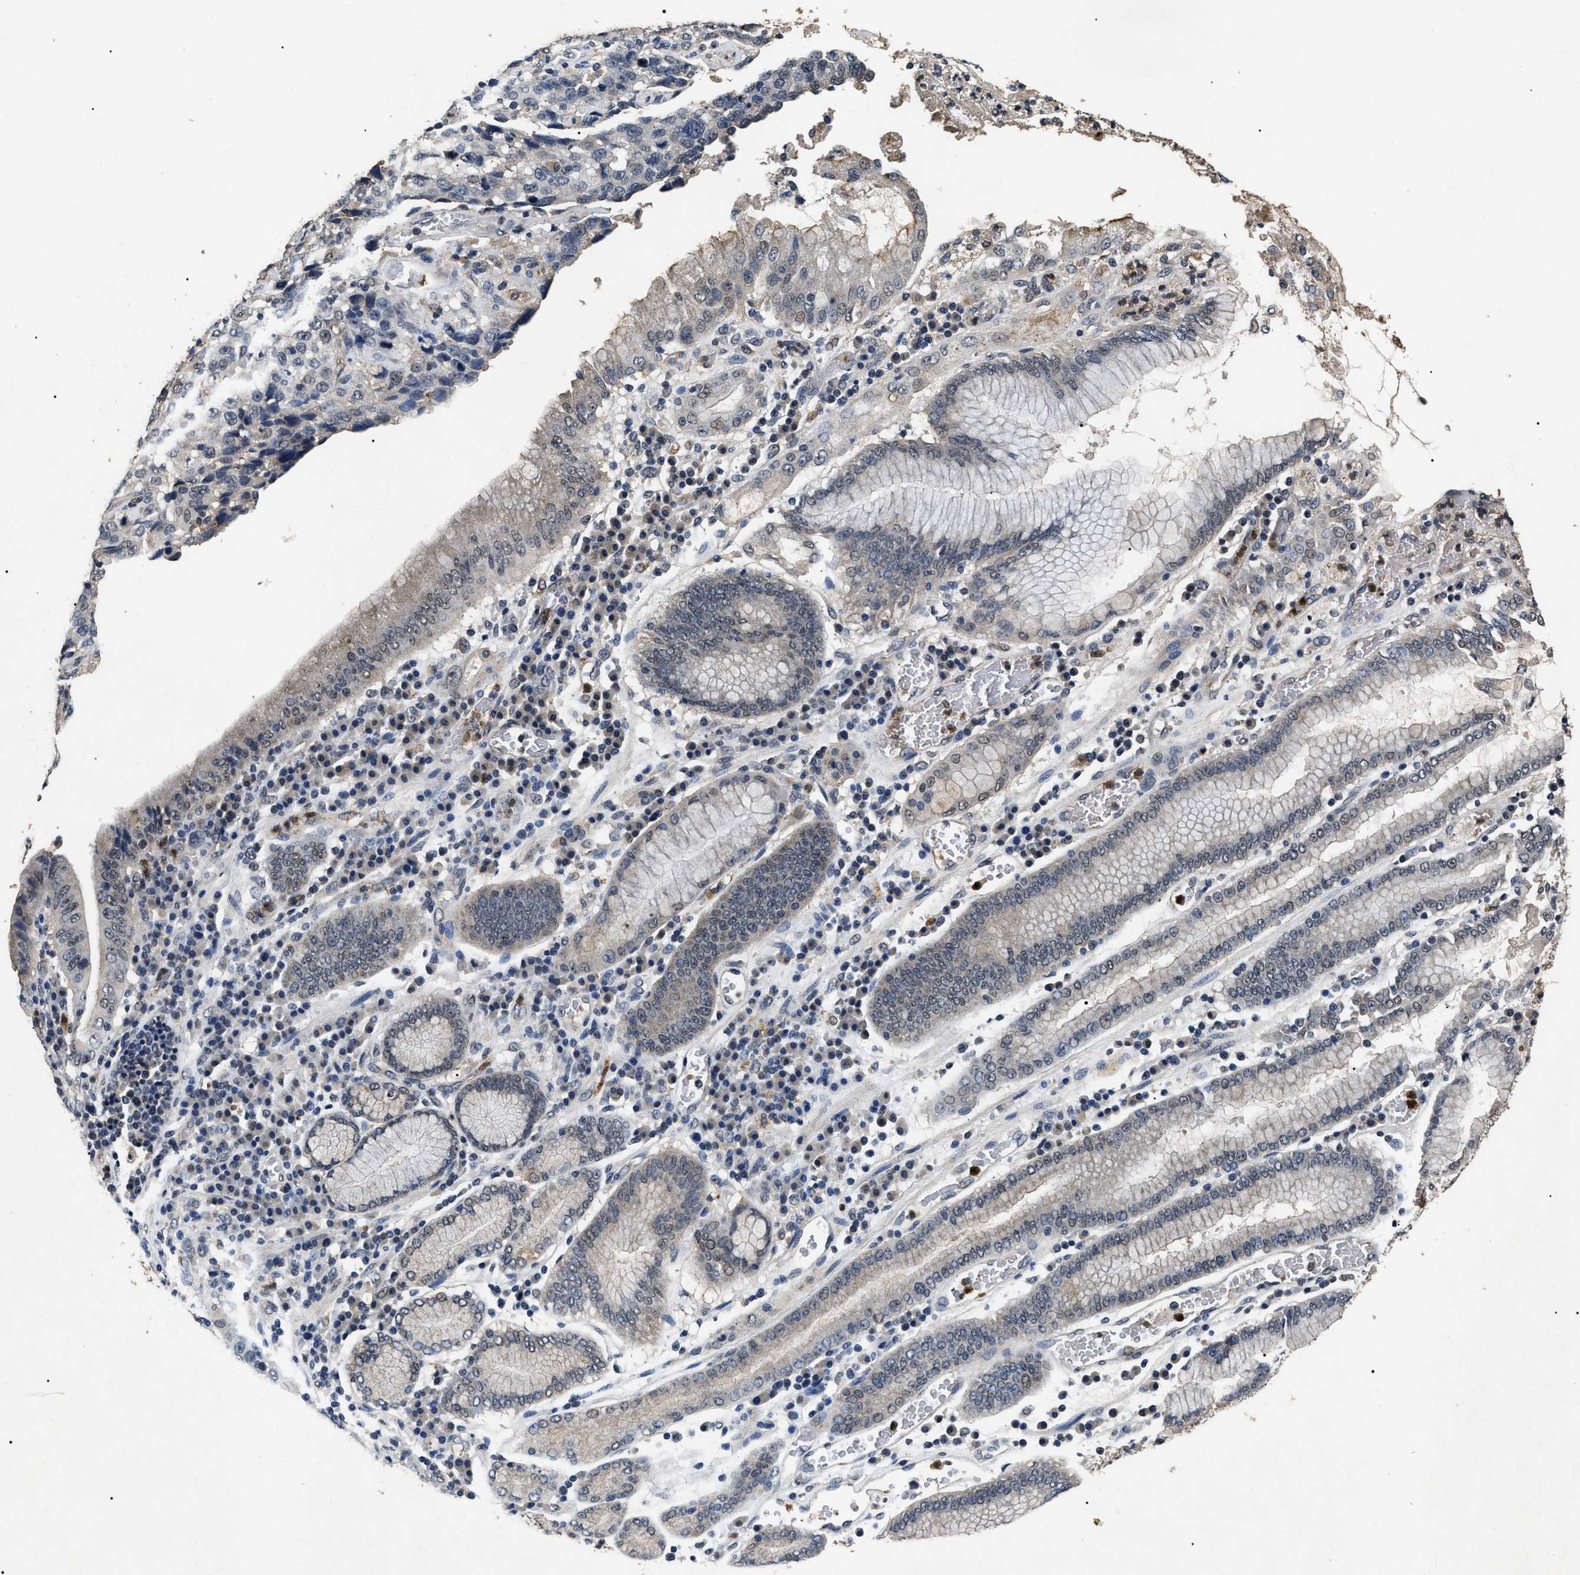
{"staining": {"intensity": "negative", "quantity": "none", "location": "none"}, "tissue": "stomach cancer", "cell_type": "Tumor cells", "image_type": "cancer", "snomed": [{"axis": "morphology", "description": "Normal tissue, NOS"}, {"axis": "morphology", "description": "Adenocarcinoma, NOS"}, {"axis": "topography", "description": "Stomach"}], "caption": "A micrograph of stomach cancer (adenocarcinoma) stained for a protein exhibits no brown staining in tumor cells.", "gene": "ANP32E", "patient": {"sex": "male", "age": 48}}